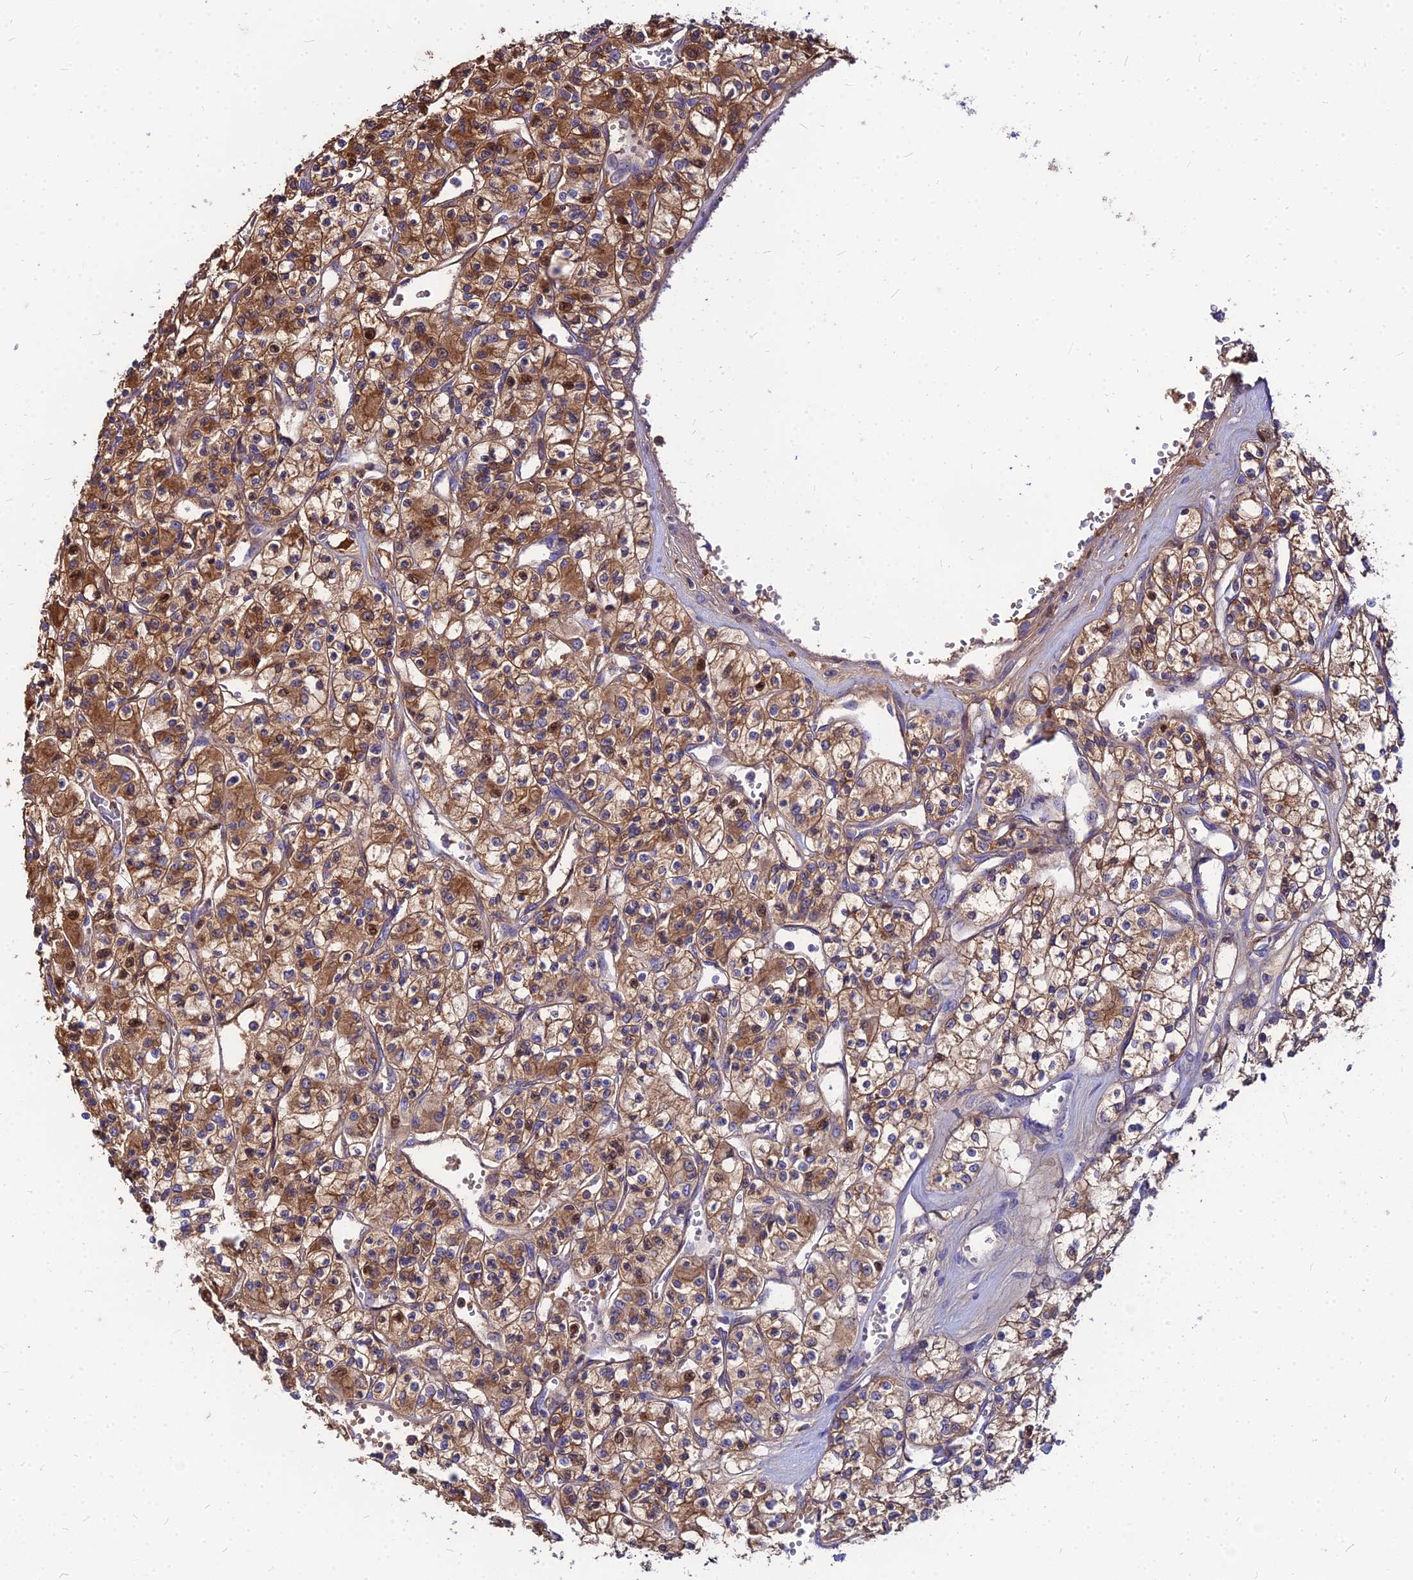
{"staining": {"intensity": "moderate", "quantity": ">75%", "location": "cytoplasmic/membranous"}, "tissue": "renal cancer", "cell_type": "Tumor cells", "image_type": "cancer", "snomed": [{"axis": "morphology", "description": "Adenocarcinoma, NOS"}, {"axis": "topography", "description": "Kidney"}], "caption": "There is medium levels of moderate cytoplasmic/membranous staining in tumor cells of adenocarcinoma (renal), as demonstrated by immunohistochemical staining (brown color).", "gene": "ACSM6", "patient": {"sex": "female", "age": 59}}